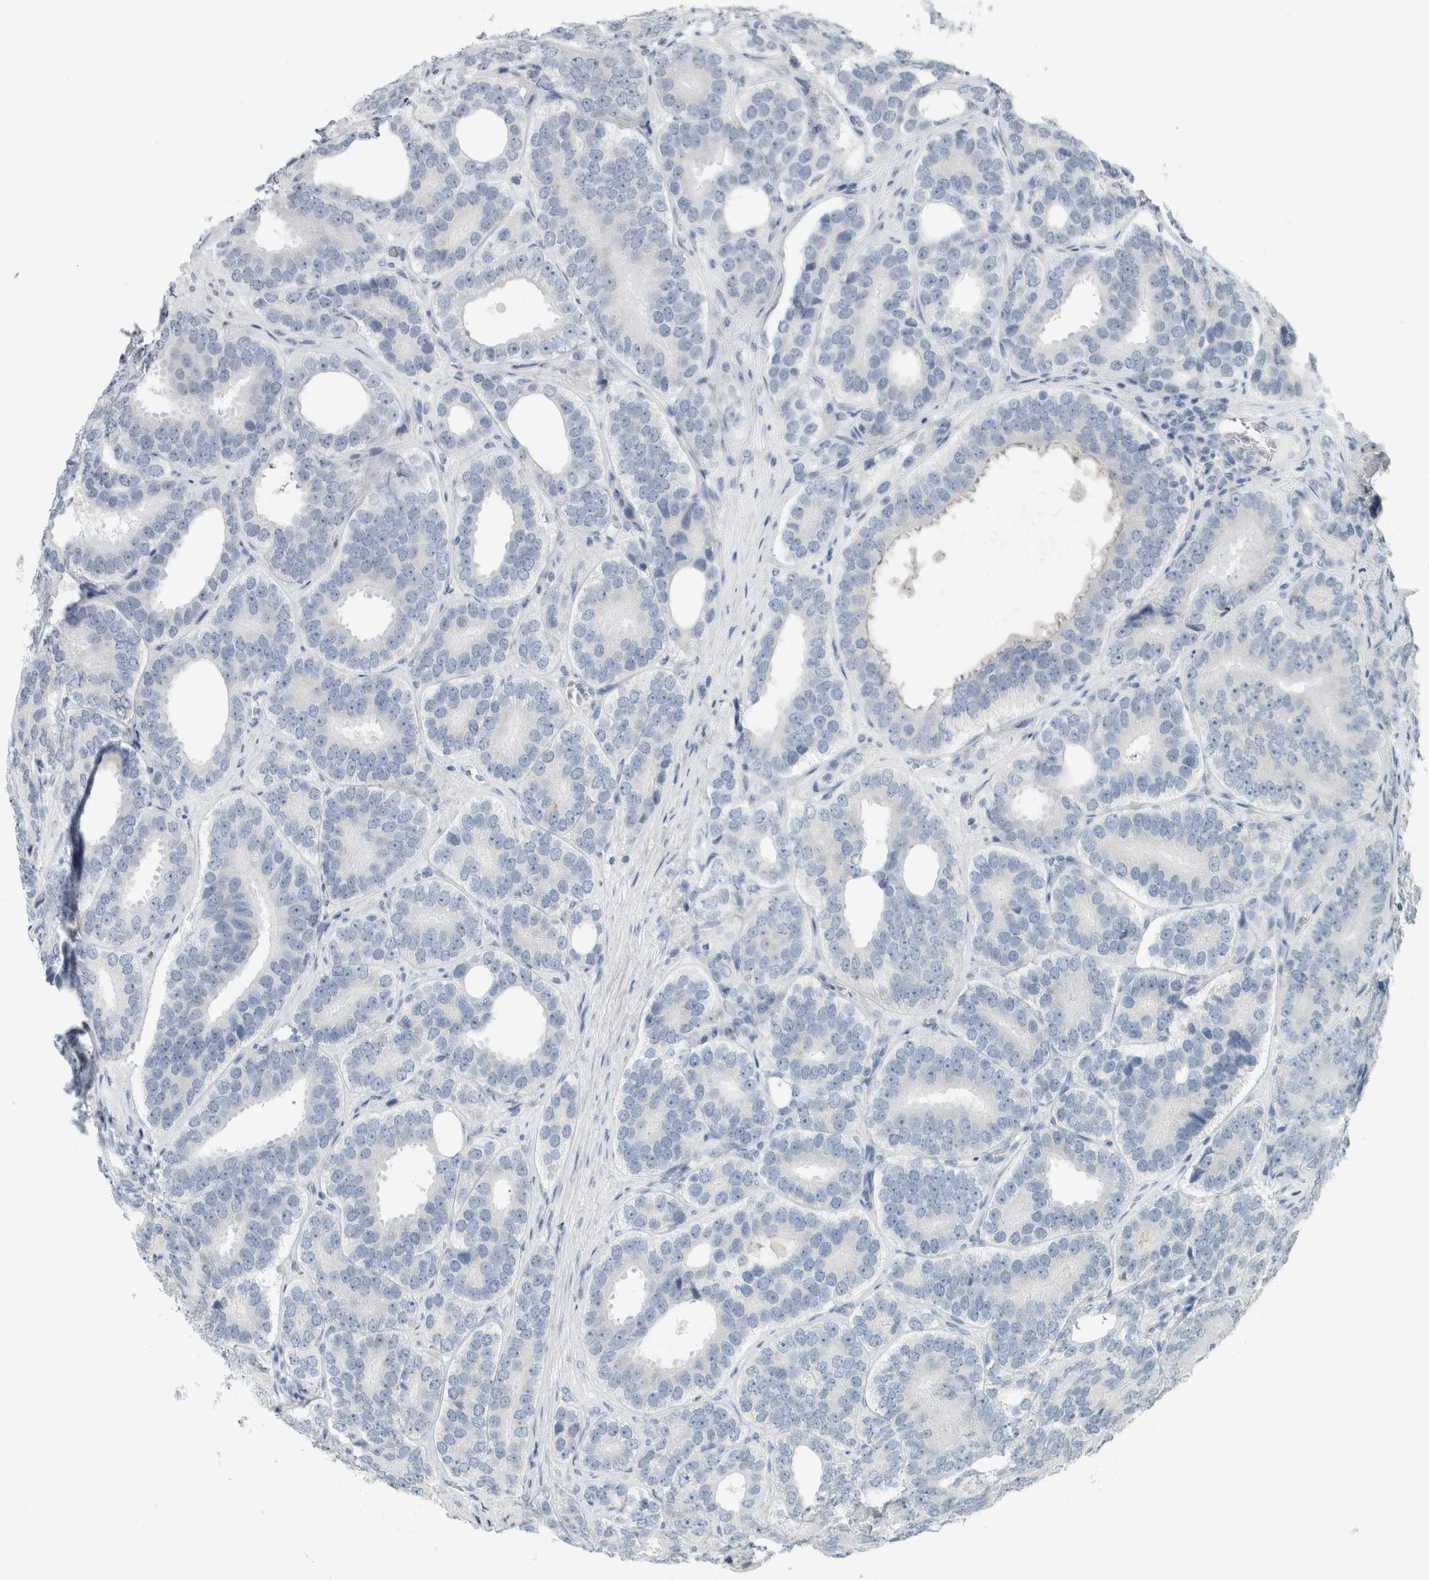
{"staining": {"intensity": "negative", "quantity": "none", "location": "none"}, "tissue": "prostate cancer", "cell_type": "Tumor cells", "image_type": "cancer", "snomed": [{"axis": "morphology", "description": "Adenocarcinoma, High grade"}, {"axis": "topography", "description": "Prostate"}], "caption": "There is no significant expression in tumor cells of prostate cancer. (Immunohistochemistry, brightfield microscopy, high magnification).", "gene": "TRIT1", "patient": {"sex": "male", "age": 56}}